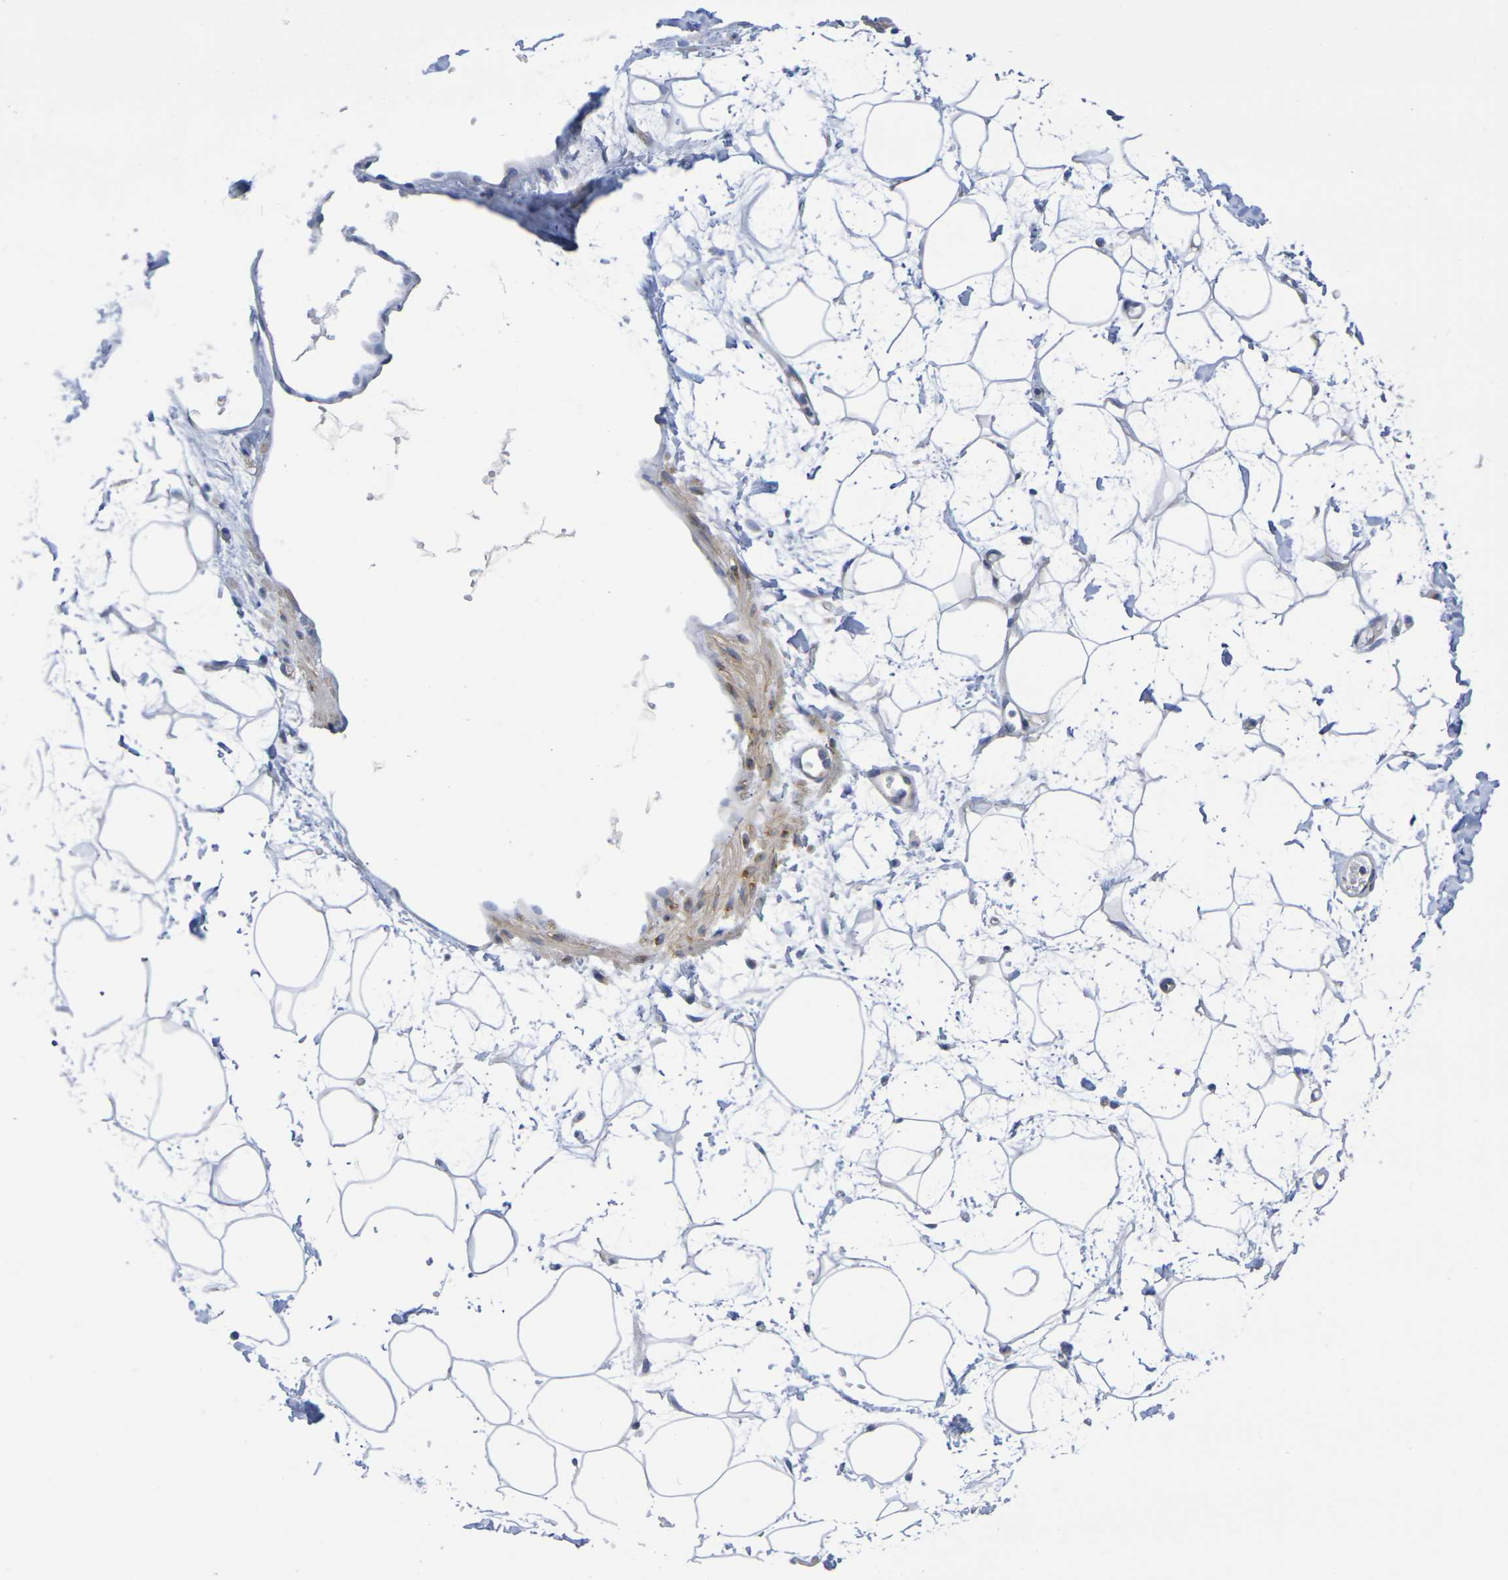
{"staining": {"intensity": "negative", "quantity": "none", "location": "none"}, "tissue": "adipose tissue", "cell_type": "Adipocytes", "image_type": "normal", "snomed": [{"axis": "morphology", "description": "Normal tissue, NOS"}, {"axis": "topography", "description": "Soft tissue"}], "caption": "Adipocytes are negative for protein expression in unremarkable human adipose tissue. (Brightfield microscopy of DAB IHC at high magnification).", "gene": "TMCC3", "patient": {"sex": "male", "age": 72}}